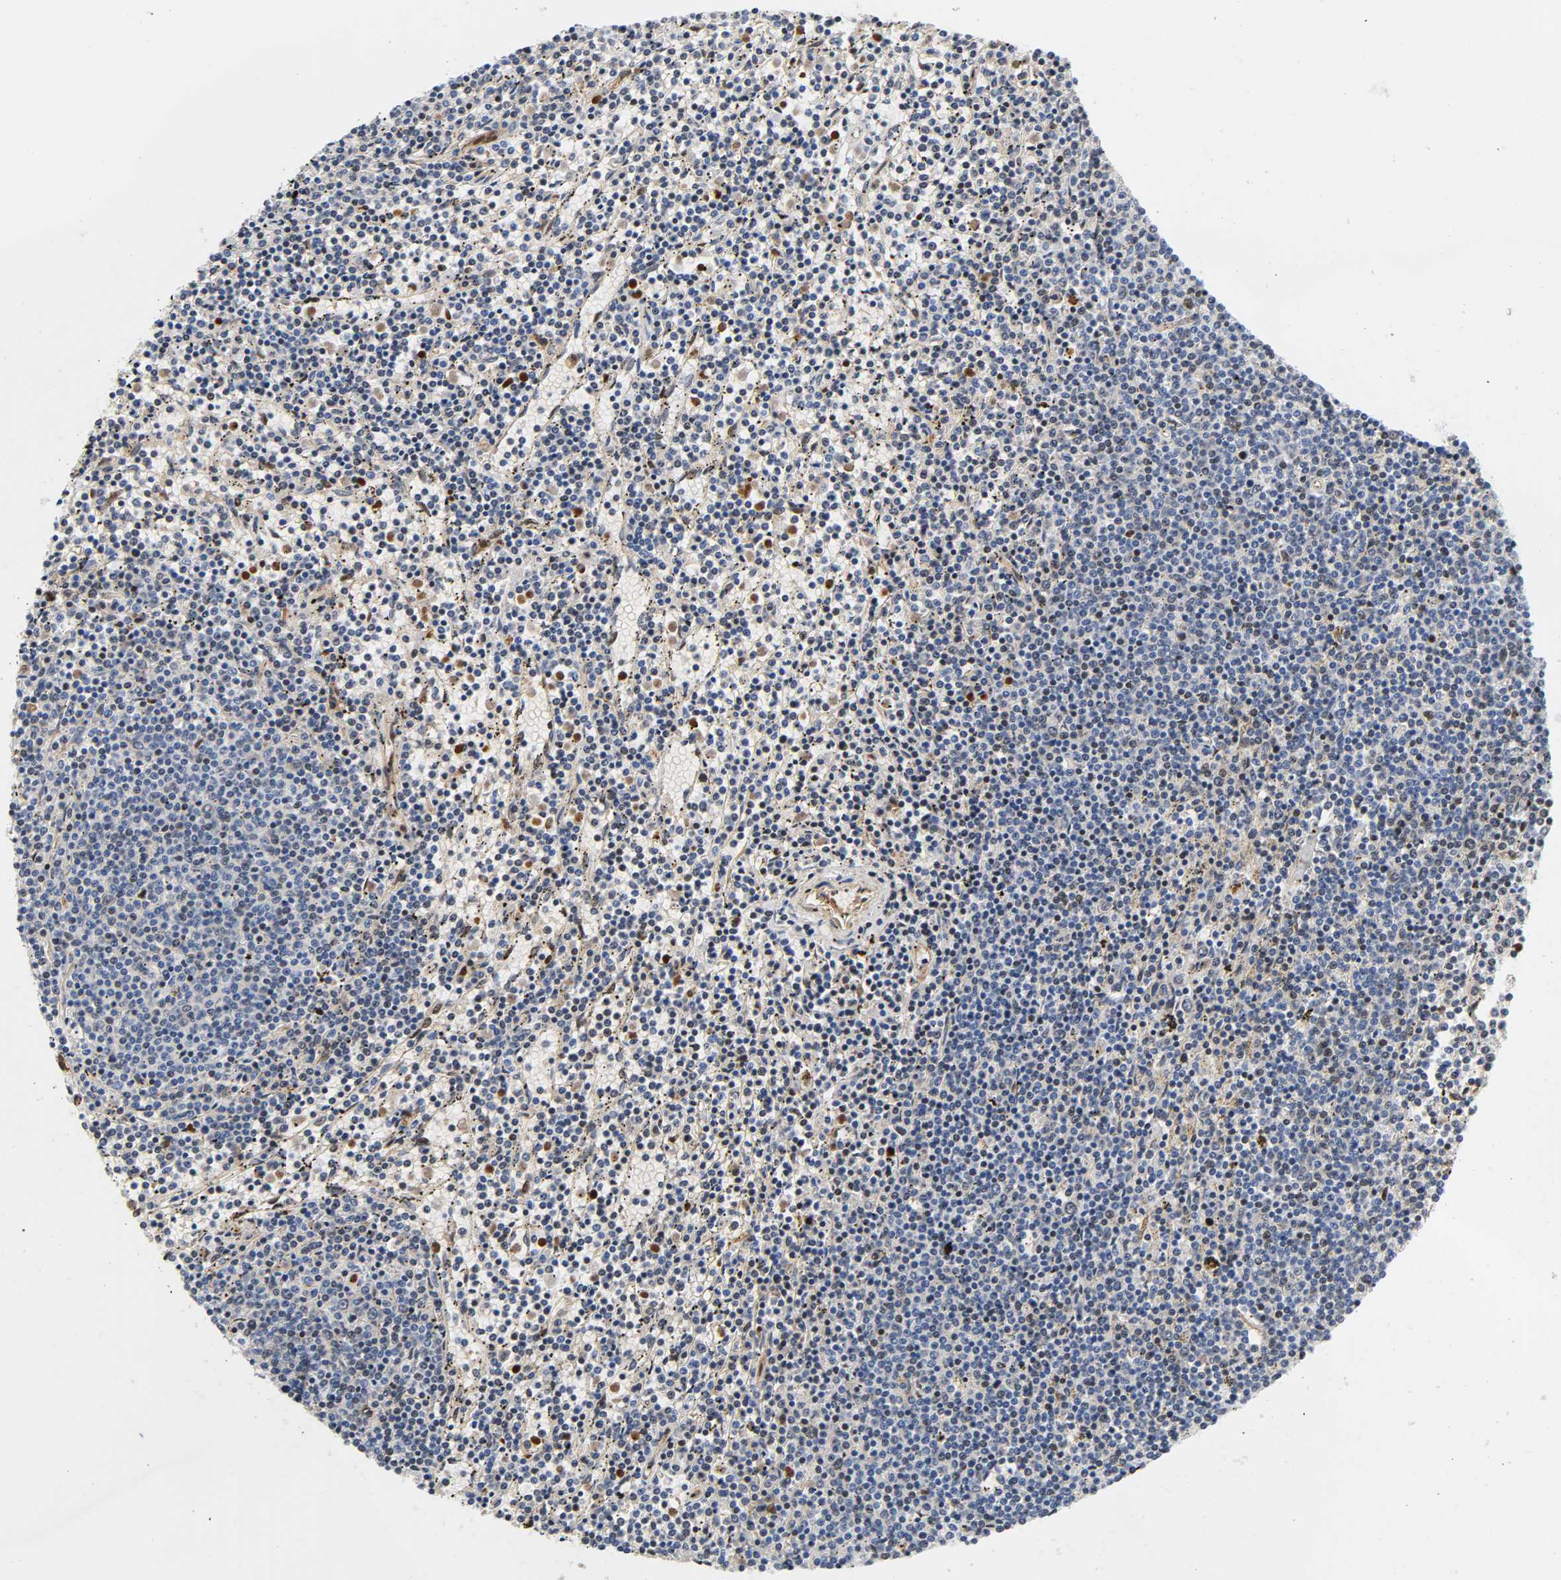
{"staining": {"intensity": "negative", "quantity": "none", "location": "none"}, "tissue": "lymphoma", "cell_type": "Tumor cells", "image_type": "cancer", "snomed": [{"axis": "morphology", "description": "Malignant lymphoma, non-Hodgkin's type, Low grade"}, {"axis": "topography", "description": "Spleen"}], "caption": "Immunohistochemical staining of human lymphoma shows no significant positivity in tumor cells. (DAB (3,3'-diaminobenzidine) immunohistochemistry (IHC), high magnification).", "gene": "CD2AP", "patient": {"sex": "female", "age": 50}}